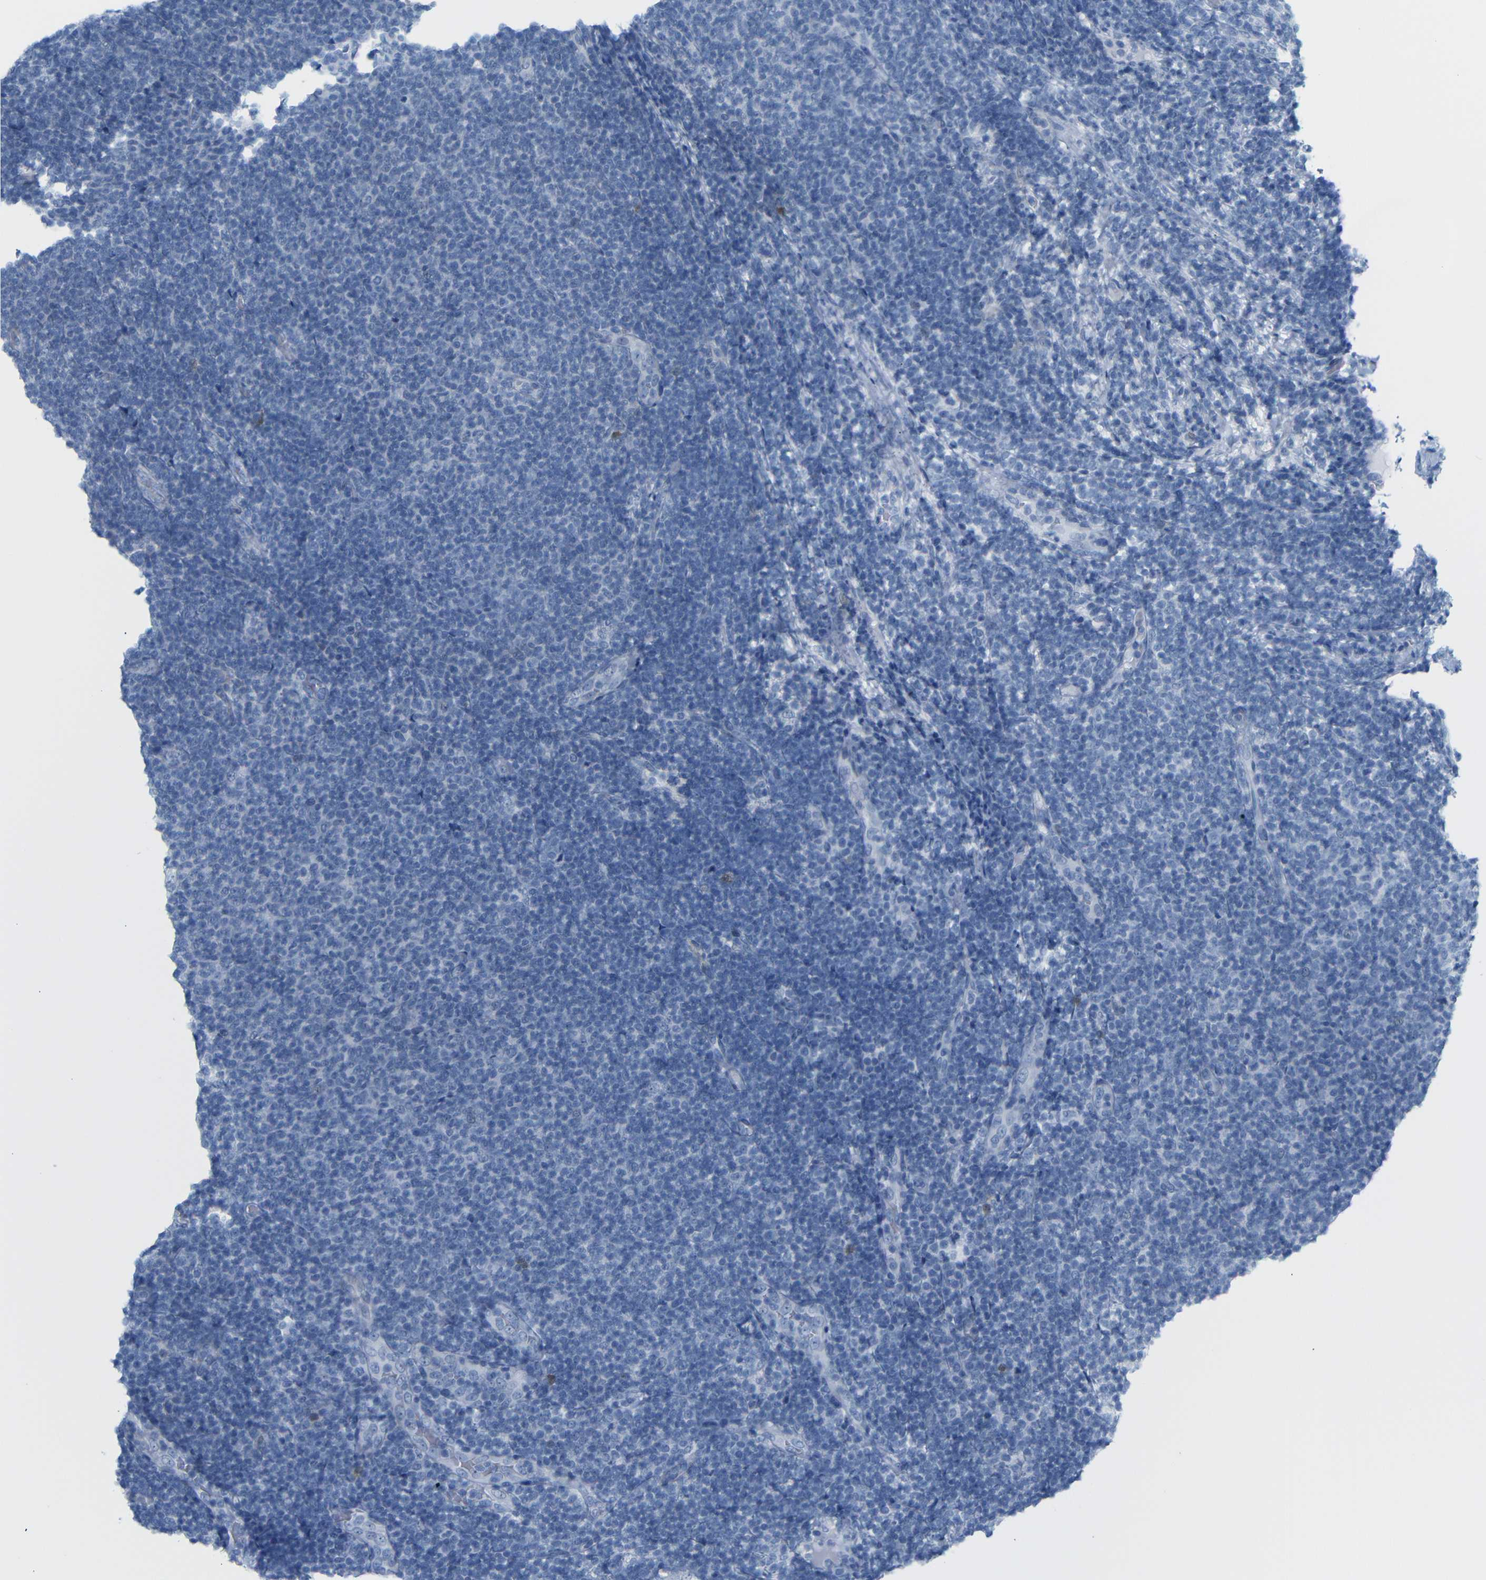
{"staining": {"intensity": "negative", "quantity": "none", "location": "none"}, "tissue": "lymphoma", "cell_type": "Tumor cells", "image_type": "cancer", "snomed": [{"axis": "morphology", "description": "Malignant lymphoma, non-Hodgkin's type, Low grade"}, {"axis": "topography", "description": "Lymph node"}], "caption": "The histopathology image reveals no significant expression in tumor cells of low-grade malignant lymphoma, non-Hodgkin's type.", "gene": "MT1A", "patient": {"sex": "male", "age": 66}}